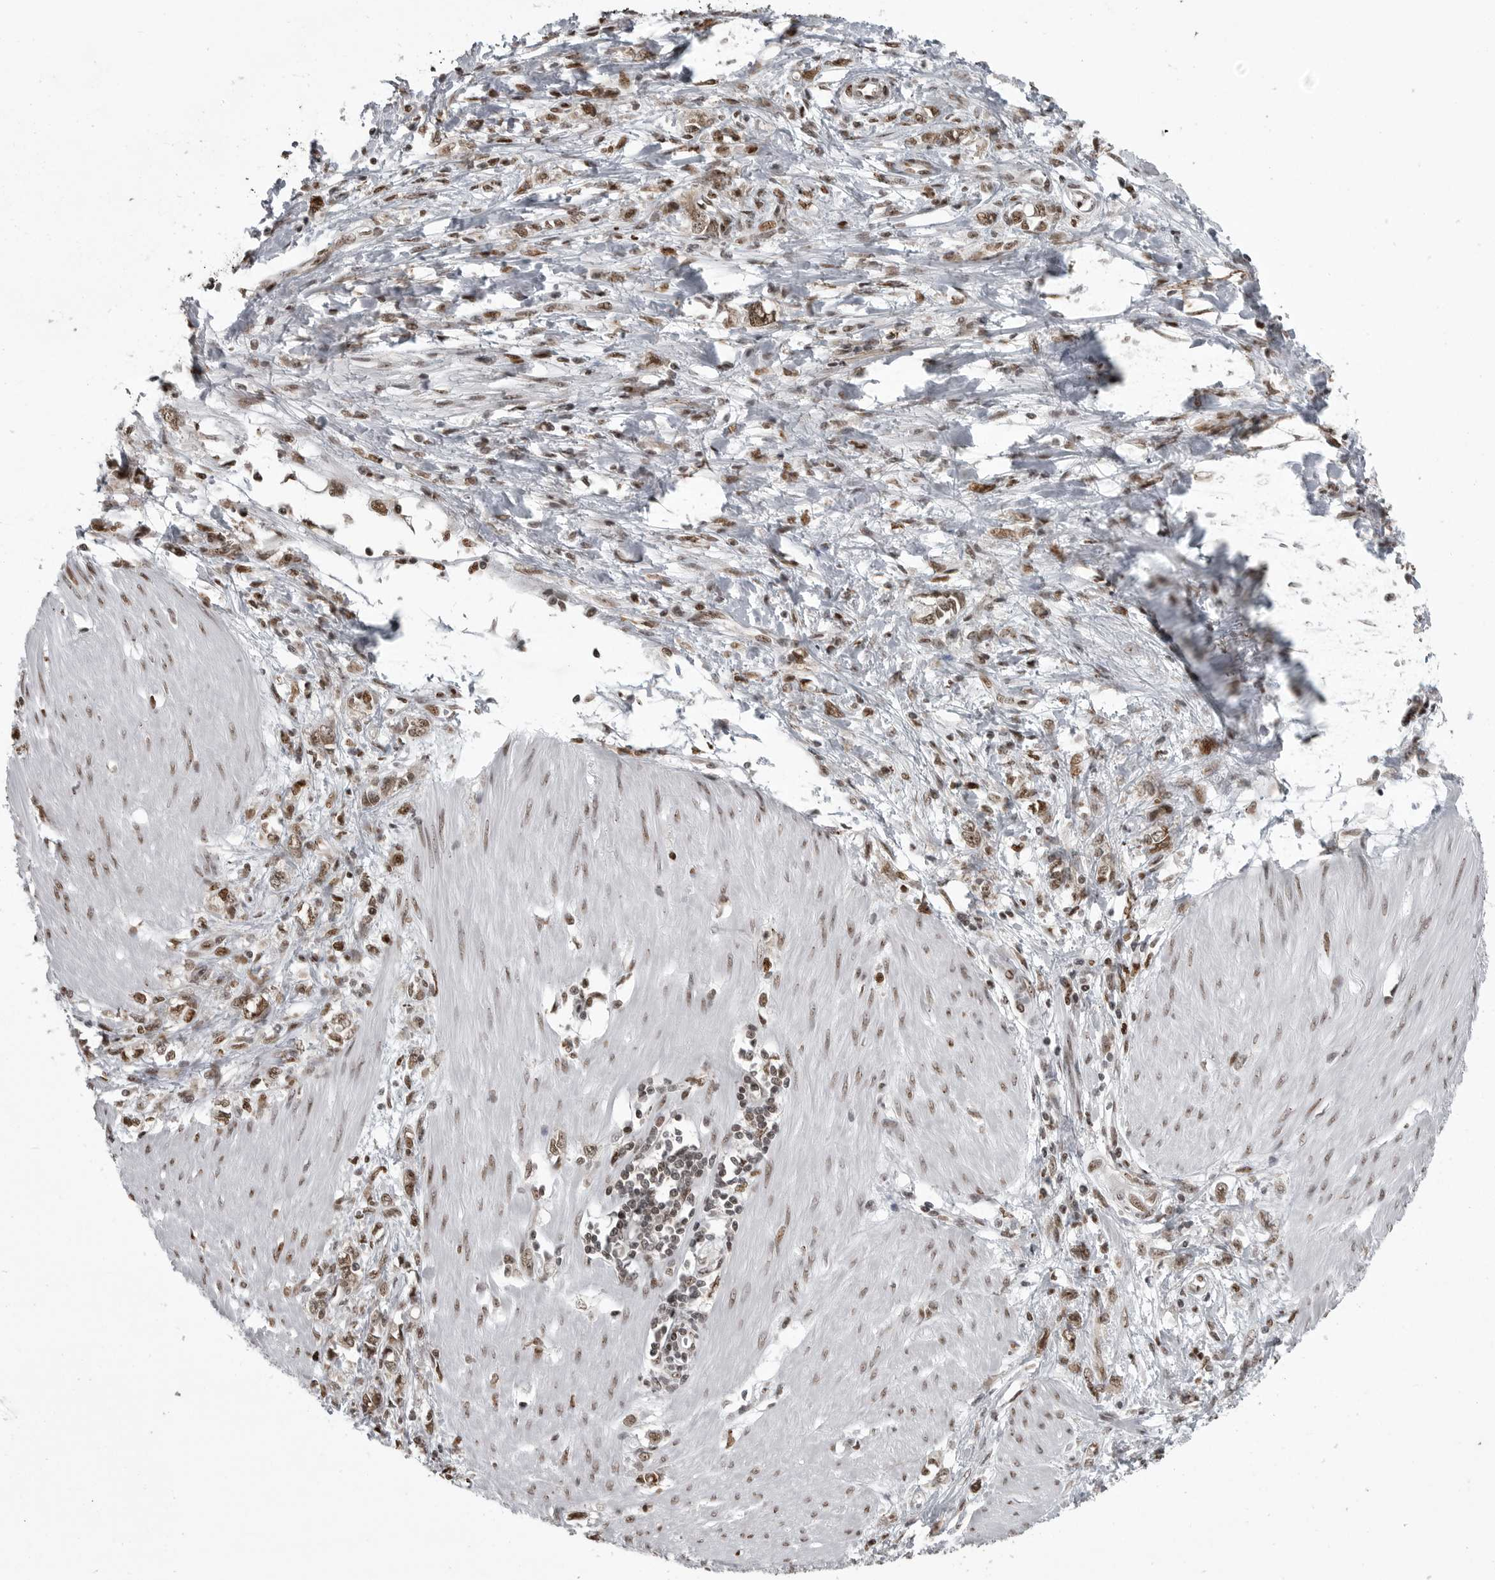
{"staining": {"intensity": "moderate", "quantity": ">75%", "location": "nuclear"}, "tissue": "stomach cancer", "cell_type": "Tumor cells", "image_type": "cancer", "snomed": [{"axis": "morphology", "description": "Adenocarcinoma, NOS"}, {"axis": "topography", "description": "Stomach"}], "caption": "Protein expression analysis of human stomach cancer (adenocarcinoma) reveals moderate nuclear expression in about >75% of tumor cells. (IHC, brightfield microscopy, high magnification).", "gene": "YAF2", "patient": {"sex": "female", "age": 76}}